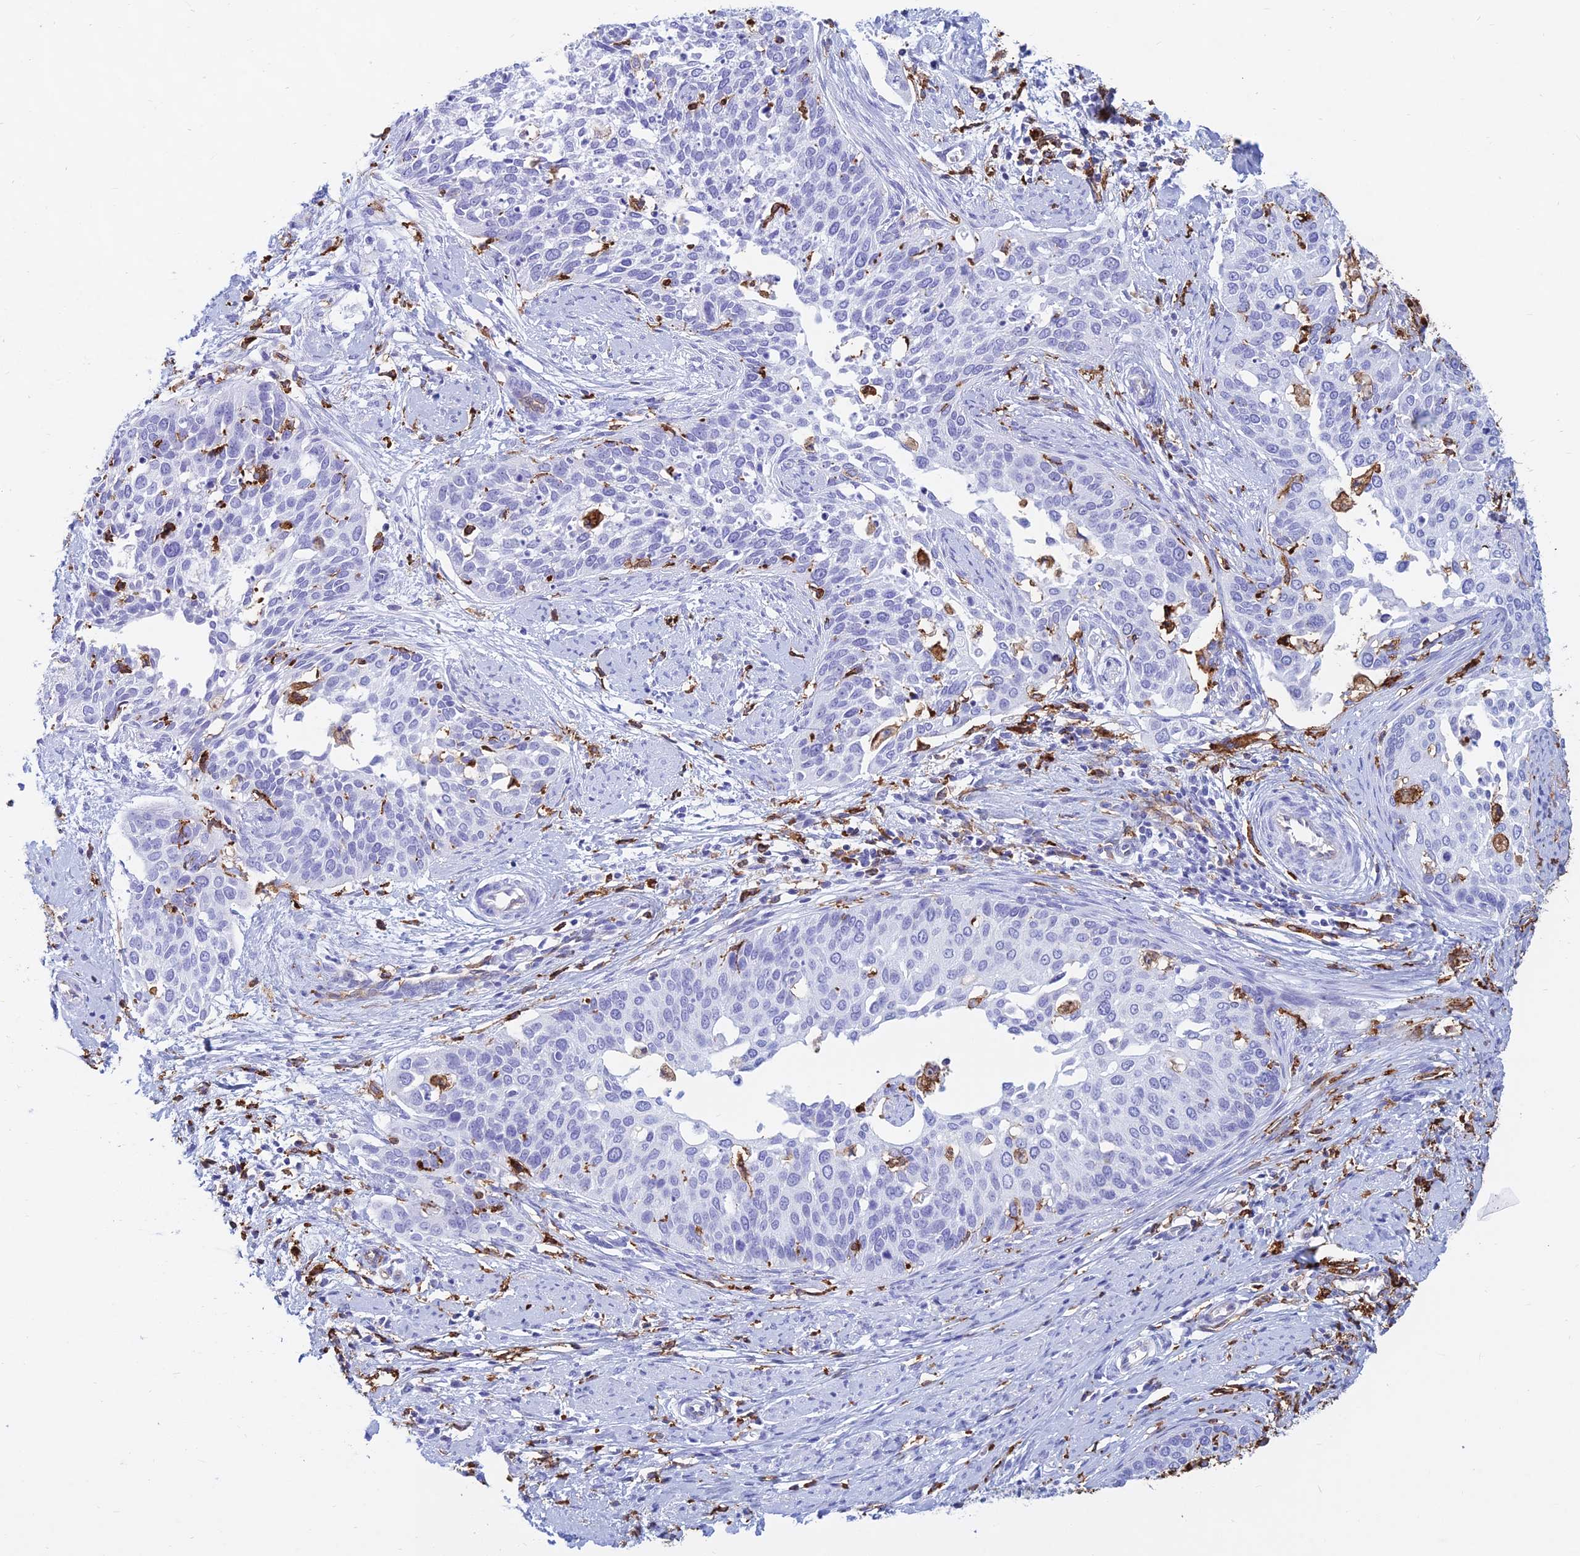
{"staining": {"intensity": "negative", "quantity": "none", "location": "none"}, "tissue": "cervical cancer", "cell_type": "Tumor cells", "image_type": "cancer", "snomed": [{"axis": "morphology", "description": "Squamous cell carcinoma, NOS"}, {"axis": "topography", "description": "Cervix"}], "caption": "This is a micrograph of immunohistochemistry (IHC) staining of cervical cancer, which shows no staining in tumor cells.", "gene": "HLA-DRB1", "patient": {"sex": "female", "age": 44}}